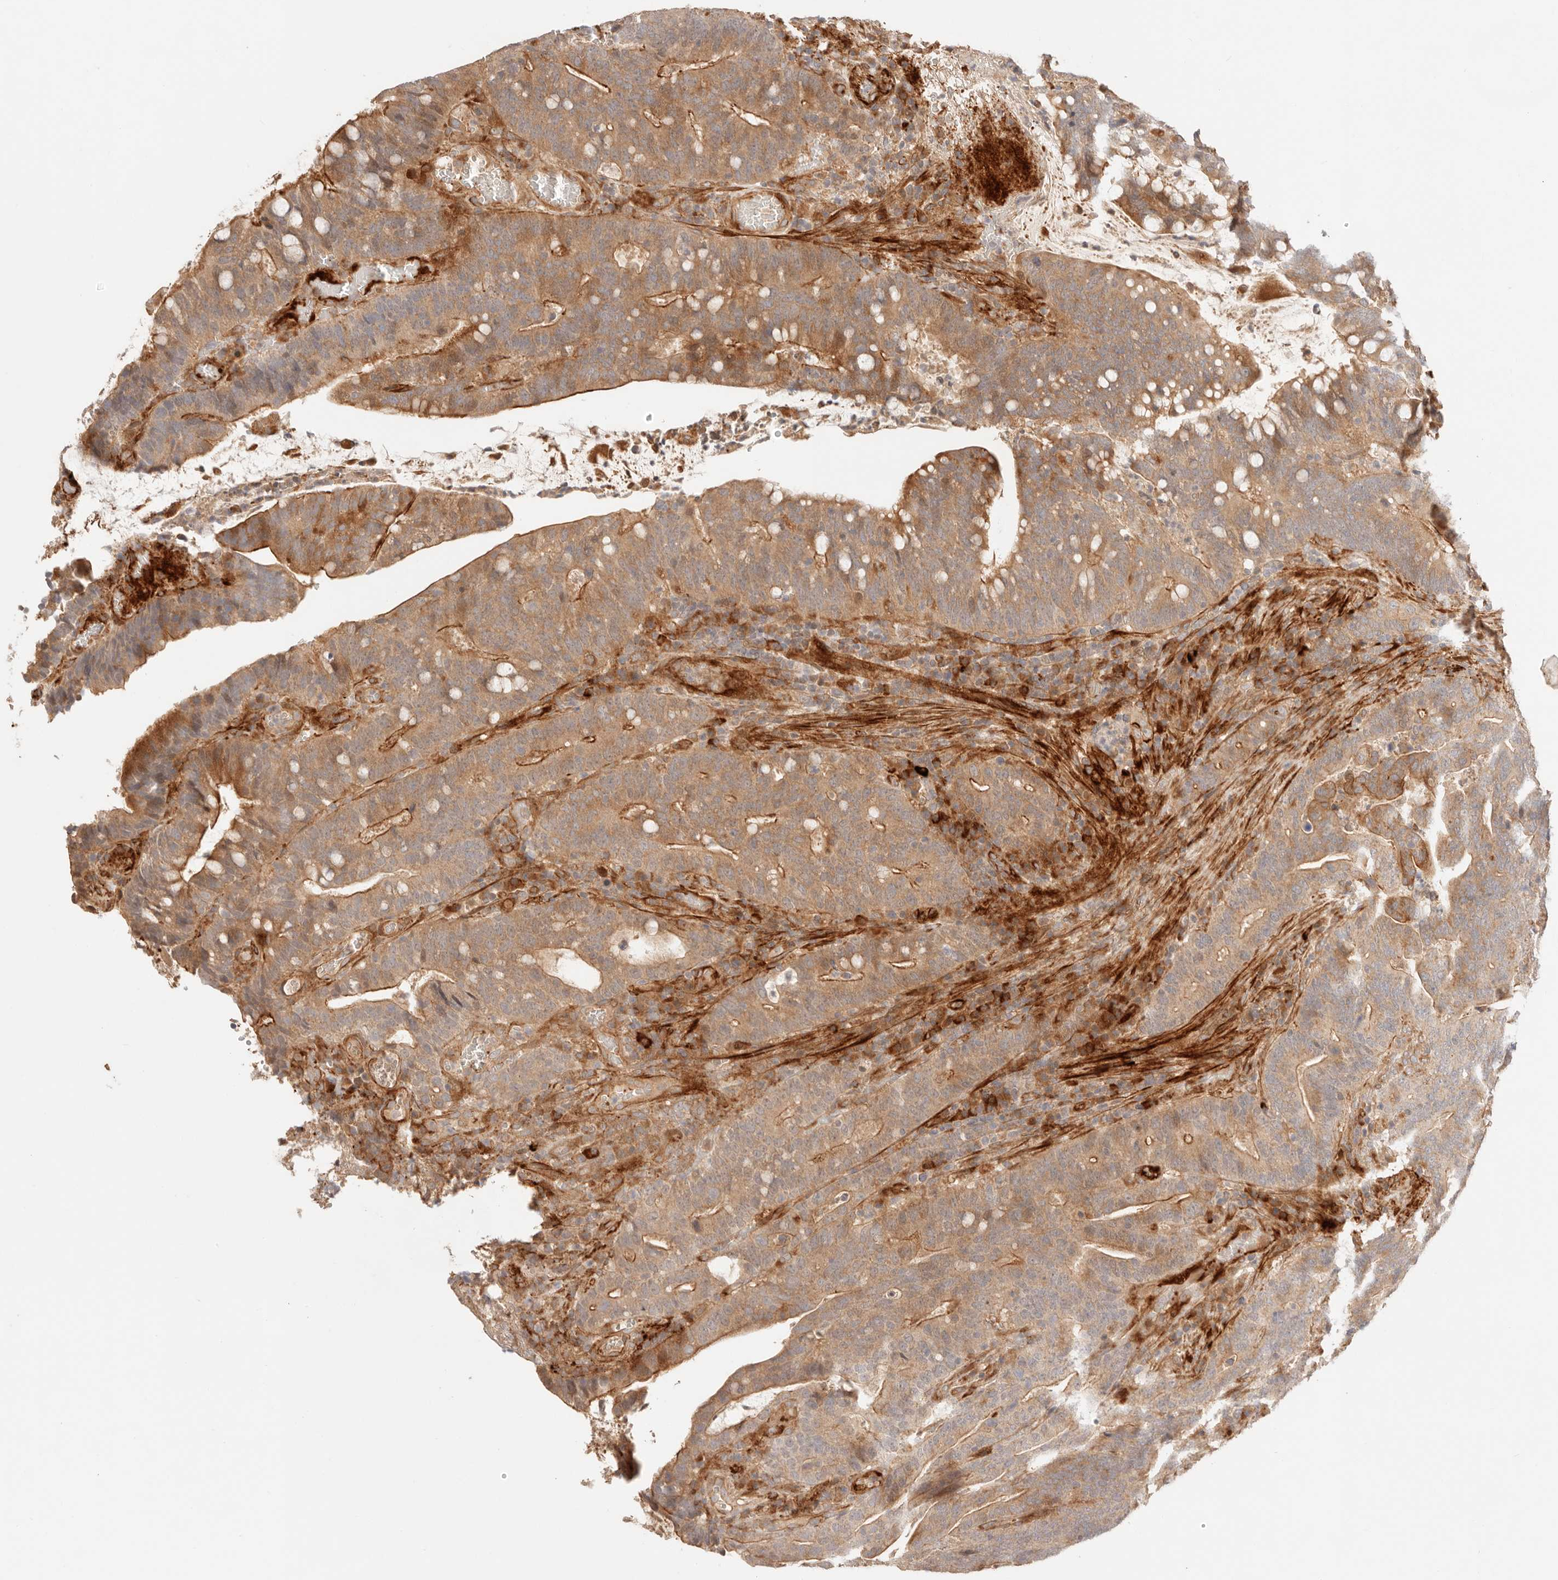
{"staining": {"intensity": "moderate", "quantity": ">75%", "location": "cytoplasmic/membranous"}, "tissue": "colorectal cancer", "cell_type": "Tumor cells", "image_type": "cancer", "snomed": [{"axis": "morphology", "description": "Adenocarcinoma, NOS"}, {"axis": "topography", "description": "Colon"}], "caption": "Protein staining demonstrates moderate cytoplasmic/membranous staining in about >75% of tumor cells in colorectal cancer.", "gene": "IL1R2", "patient": {"sex": "female", "age": 66}}